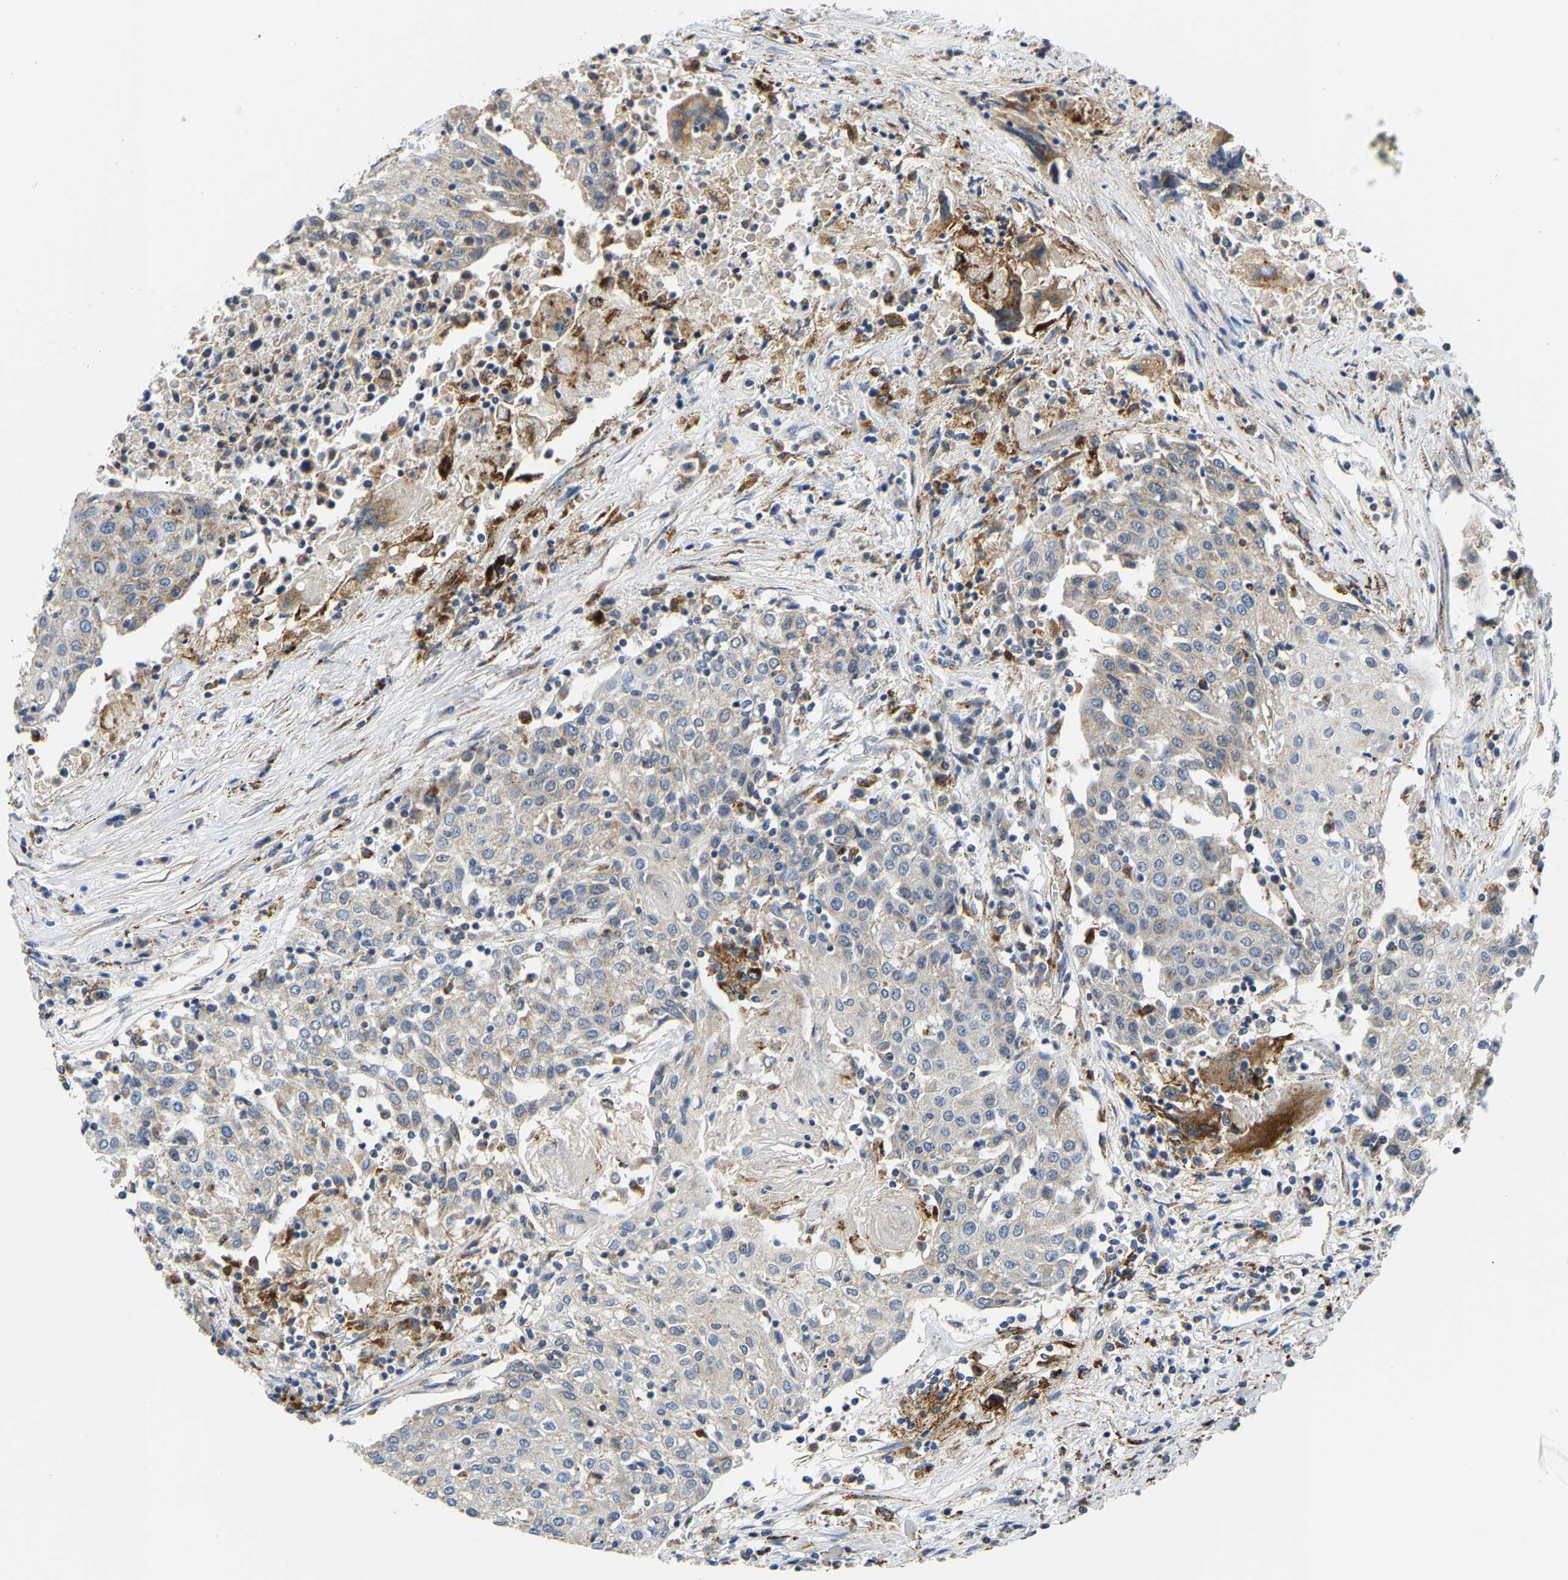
{"staining": {"intensity": "weak", "quantity": ">75%", "location": "cytoplasmic/membranous"}, "tissue": "urothelial cancer", "cell_type": "Tumor cells", "image_type": "cancer", "snomed": [{"axis": "morphology", "description": "Urothelial carcinoma, High grade"}, {"axis": "topography", "description": "Urinary bladder"}], "caption": "Urothelial cancer stained for a protein (brown) exhibits weak cytoplasmic/membranous positive staining in approximately >75% of tumor cells.", "gene": "GIMAP7", "patient": {"sex": "female", "age": 85}}